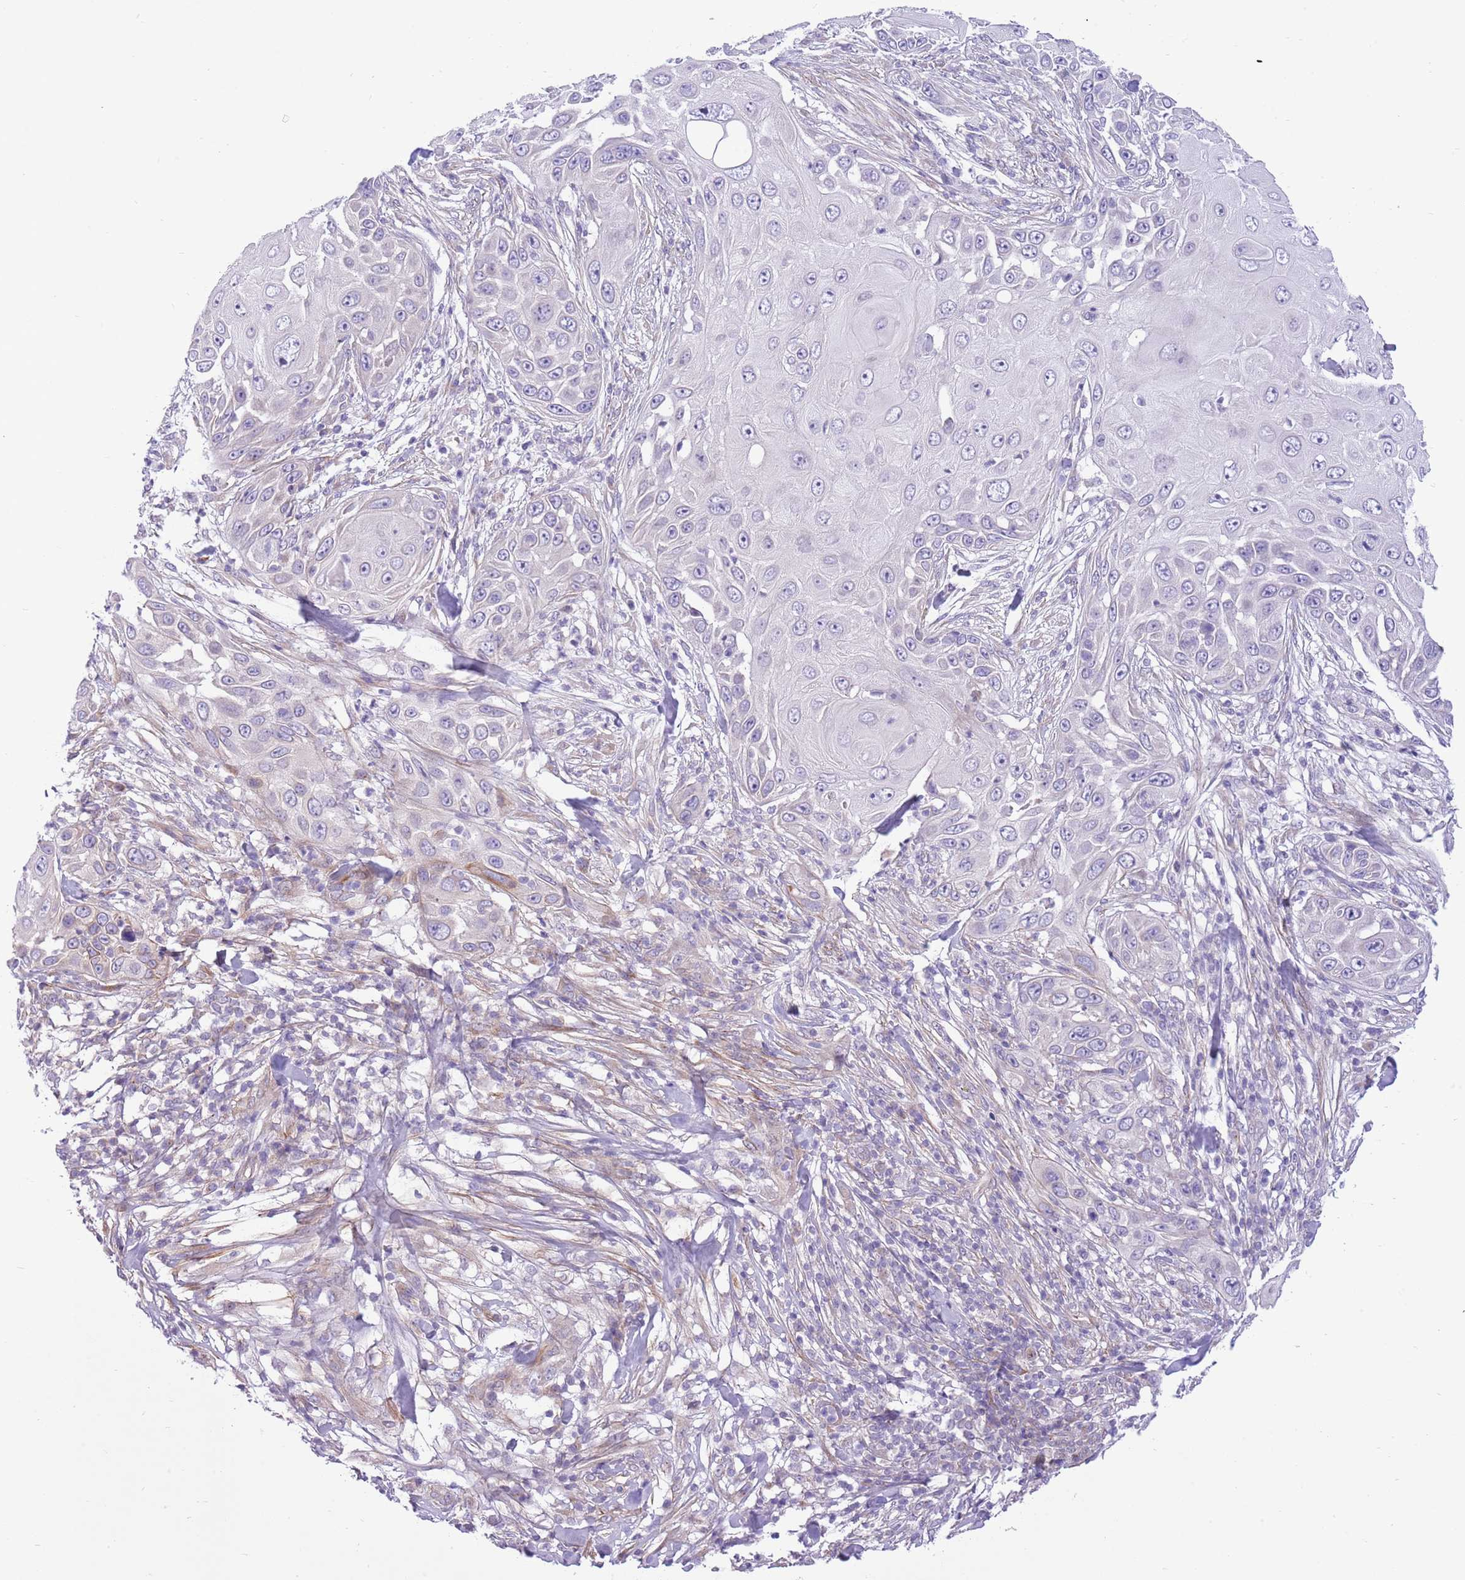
{"staining": {"intensity": "negative", "quantity": "none", "location": "none"}, "tissue": "skin cancer", "cell_type": "Tumor cells", "image_type": "cancer", "snomed": [{"axis": "morphology", "description": "Squamous cell carcinoma, NOS"}, {"axis": "topography", "description": "Skin"}], "caption": "Protein analysis of squamous cell carcinoma (skin) demonstrates no significant expression in tumor cells. (DAB (3,3'-diaminobenzidine) immunohistochemistry (IHC), high magnification).", "gene": "ZC4H2", "patient": {"sex": "female", "age": 44}}